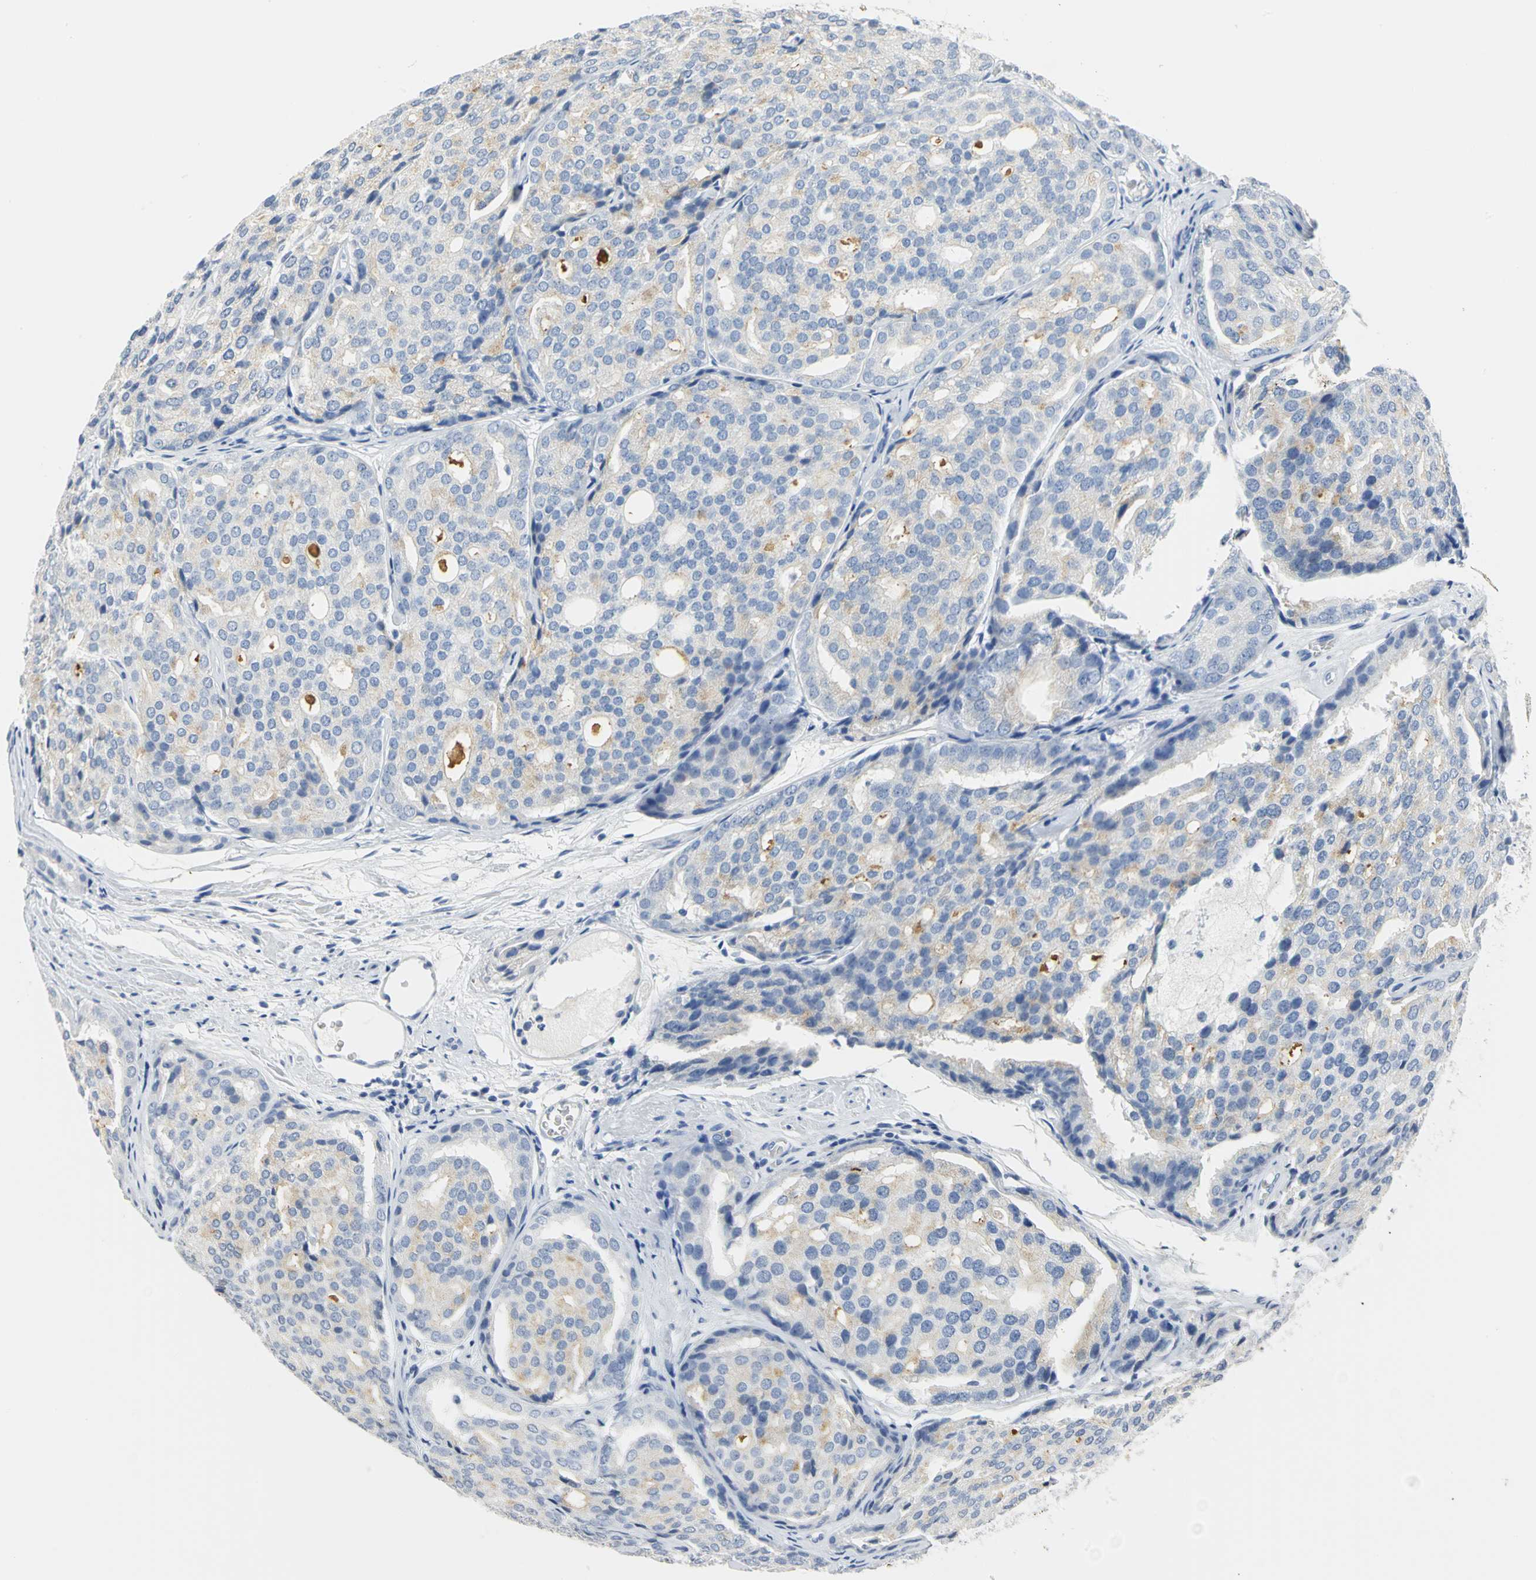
{"staining": {"intensity": "weak", "quantity": ">75%", "location": "cytoplasmic/membranous"}, "tissue": "prostate cancer", "cell_type": "Tumor cells", "image_type": "cancer", "snomed": [{"axis": "morphology", "description": "Adenocarcinoma, High grade"}, {"axis": "topography", "description": "Prostate"}], "caption": "High-grade adenocarcinoma (prostate) tissue exhibits weak cytoplasmic/membranous expression in about >75% of tumor cells, visualized by immunohistochemistry. Ihc stains the protein in brown and the nuclei are stained blue.", "gene": "CA3", "patient": {"sex": "male", "age": 64}}